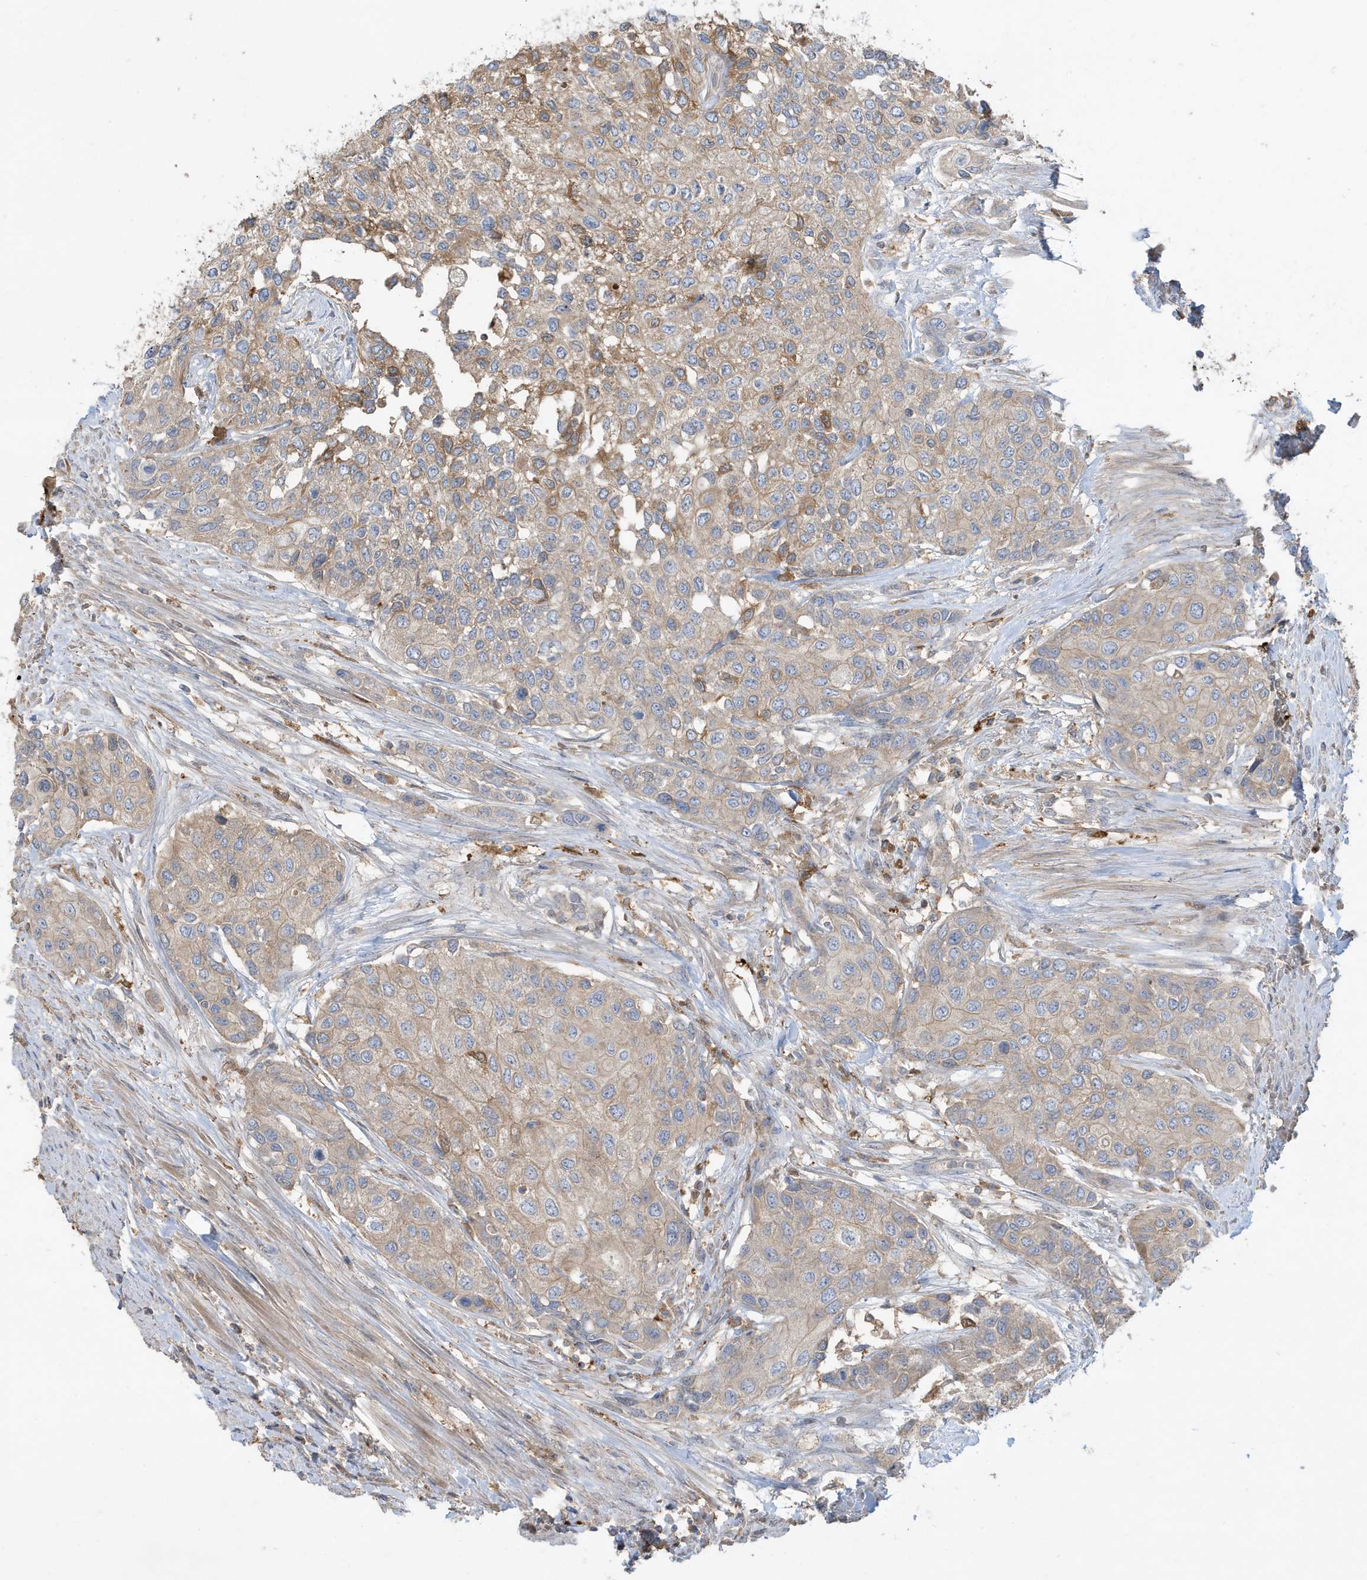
{"staining": {"intensity": "moderate", "quantity": "<25%", "location": "cytoplasmic/membranous"}, "tissue": "urothelial cancer", "cell_type": "Tumor cells", "image_type": "cancer", "snomed": [{"axis": "morphology", "description": "Normal tissue, NOS"}, {"axis": "morphology", "description": "Urothelial carcinoma, High grade"}, {"axis": "topography", "description": "Vascular tissue"}, {"axis": "topography", "description": "Urinary bladder"}], "caption": "This is an image of immunohistochemistry (IHC) staining of urothelial cancer, which shows moderate staining in the cytoplasmic/membranous of tumor cells.", "gene": "ABTB1", "patient": {"sex": "female", "age": 56}}